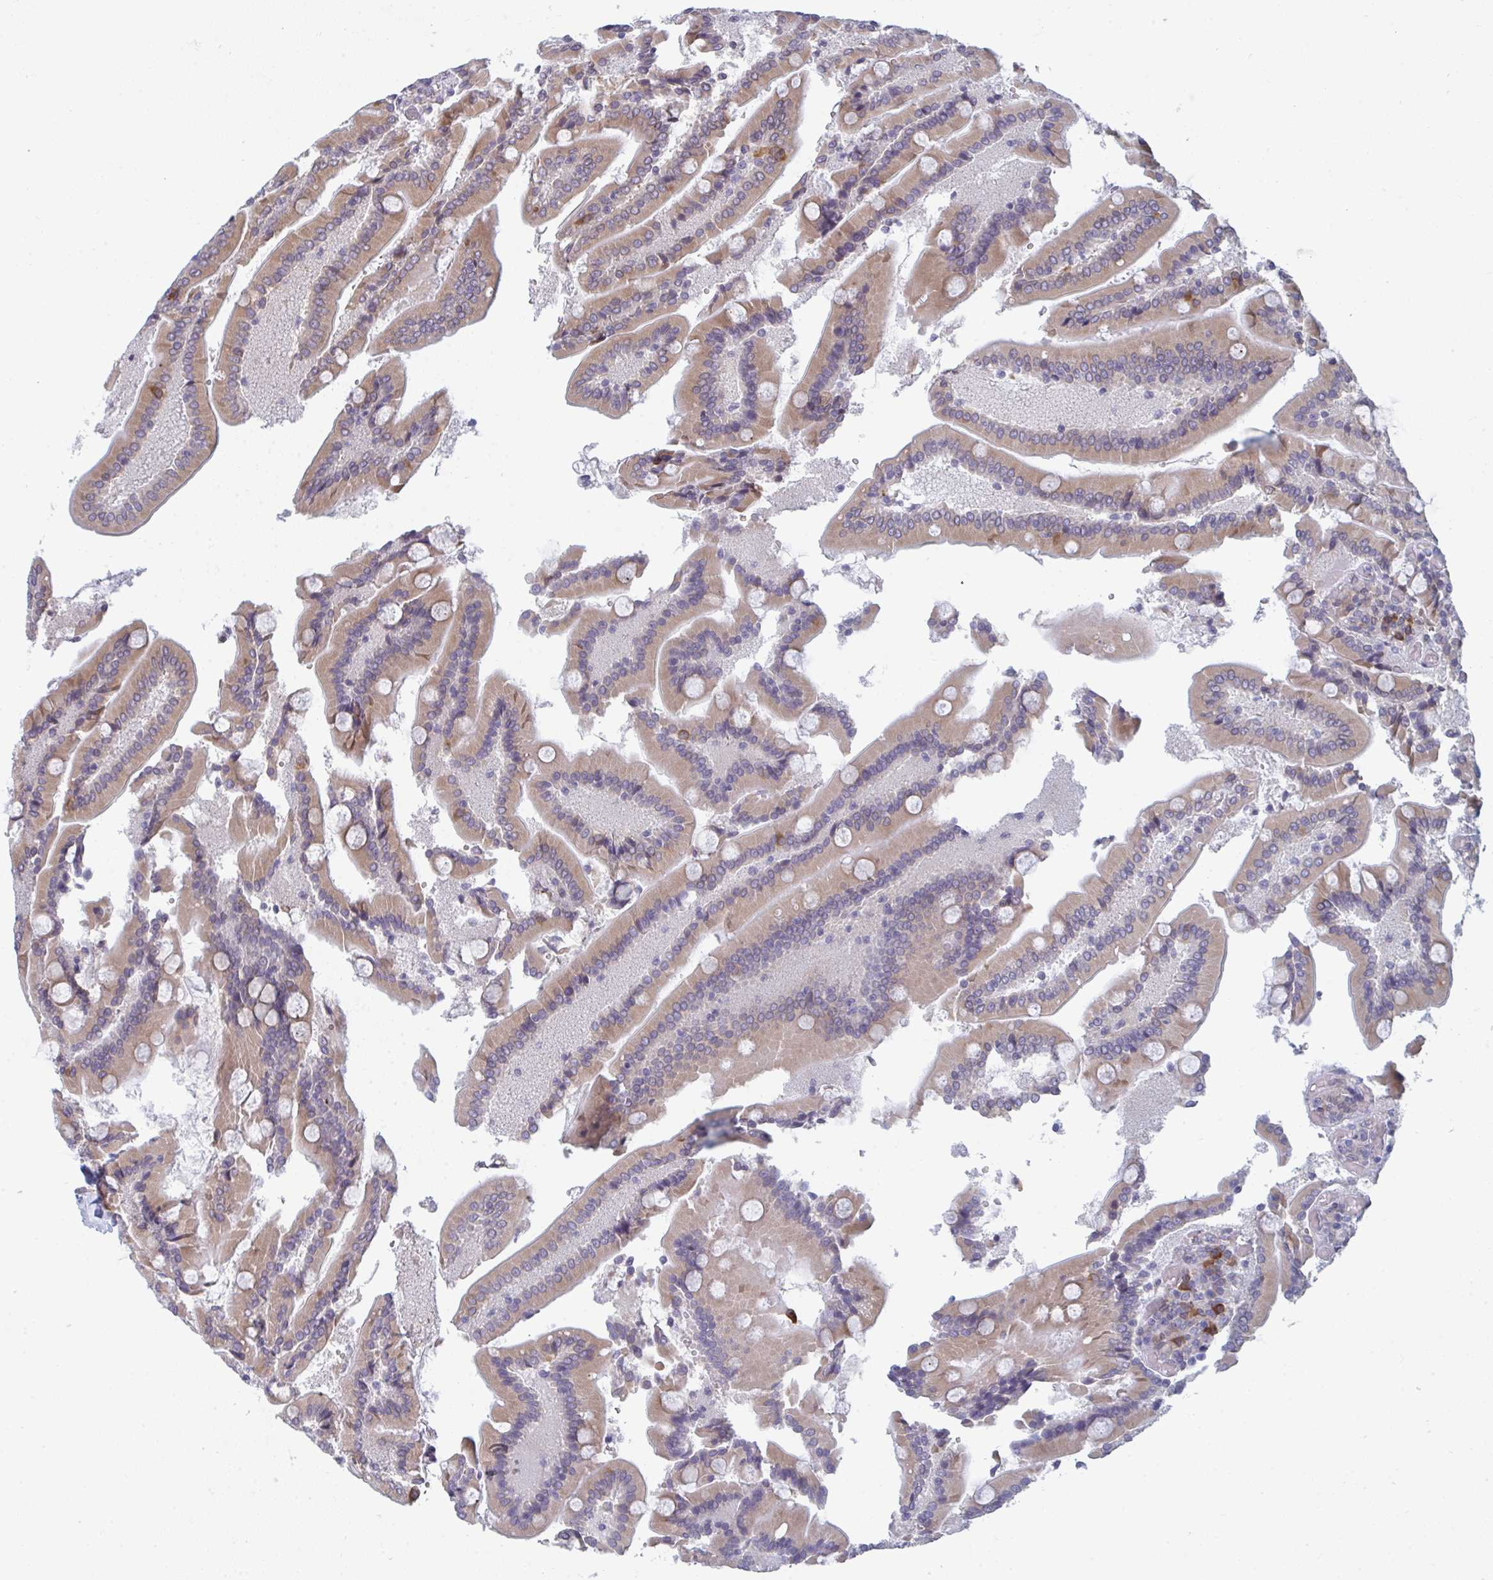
{"staining": {"intensity": "moderate", "quantity": ">75%", "location": "cytoplasmic/membranous"}, "tissue": "duodenum", "cell_type": "Glandular cells", "image_type": "normal", "snomed": [{"axis": "morphology", "description": "Normal tissue, NOS"}, {"axis": "topography", "description": "Duodenum"}], "caption": "A brown stain highlights moderate cytoplasmic/membranous expression of a protein in glandular cells of benign duodenum.", "gene": "LYSMD4", "patient": {"sex": "female", "age": 62}}